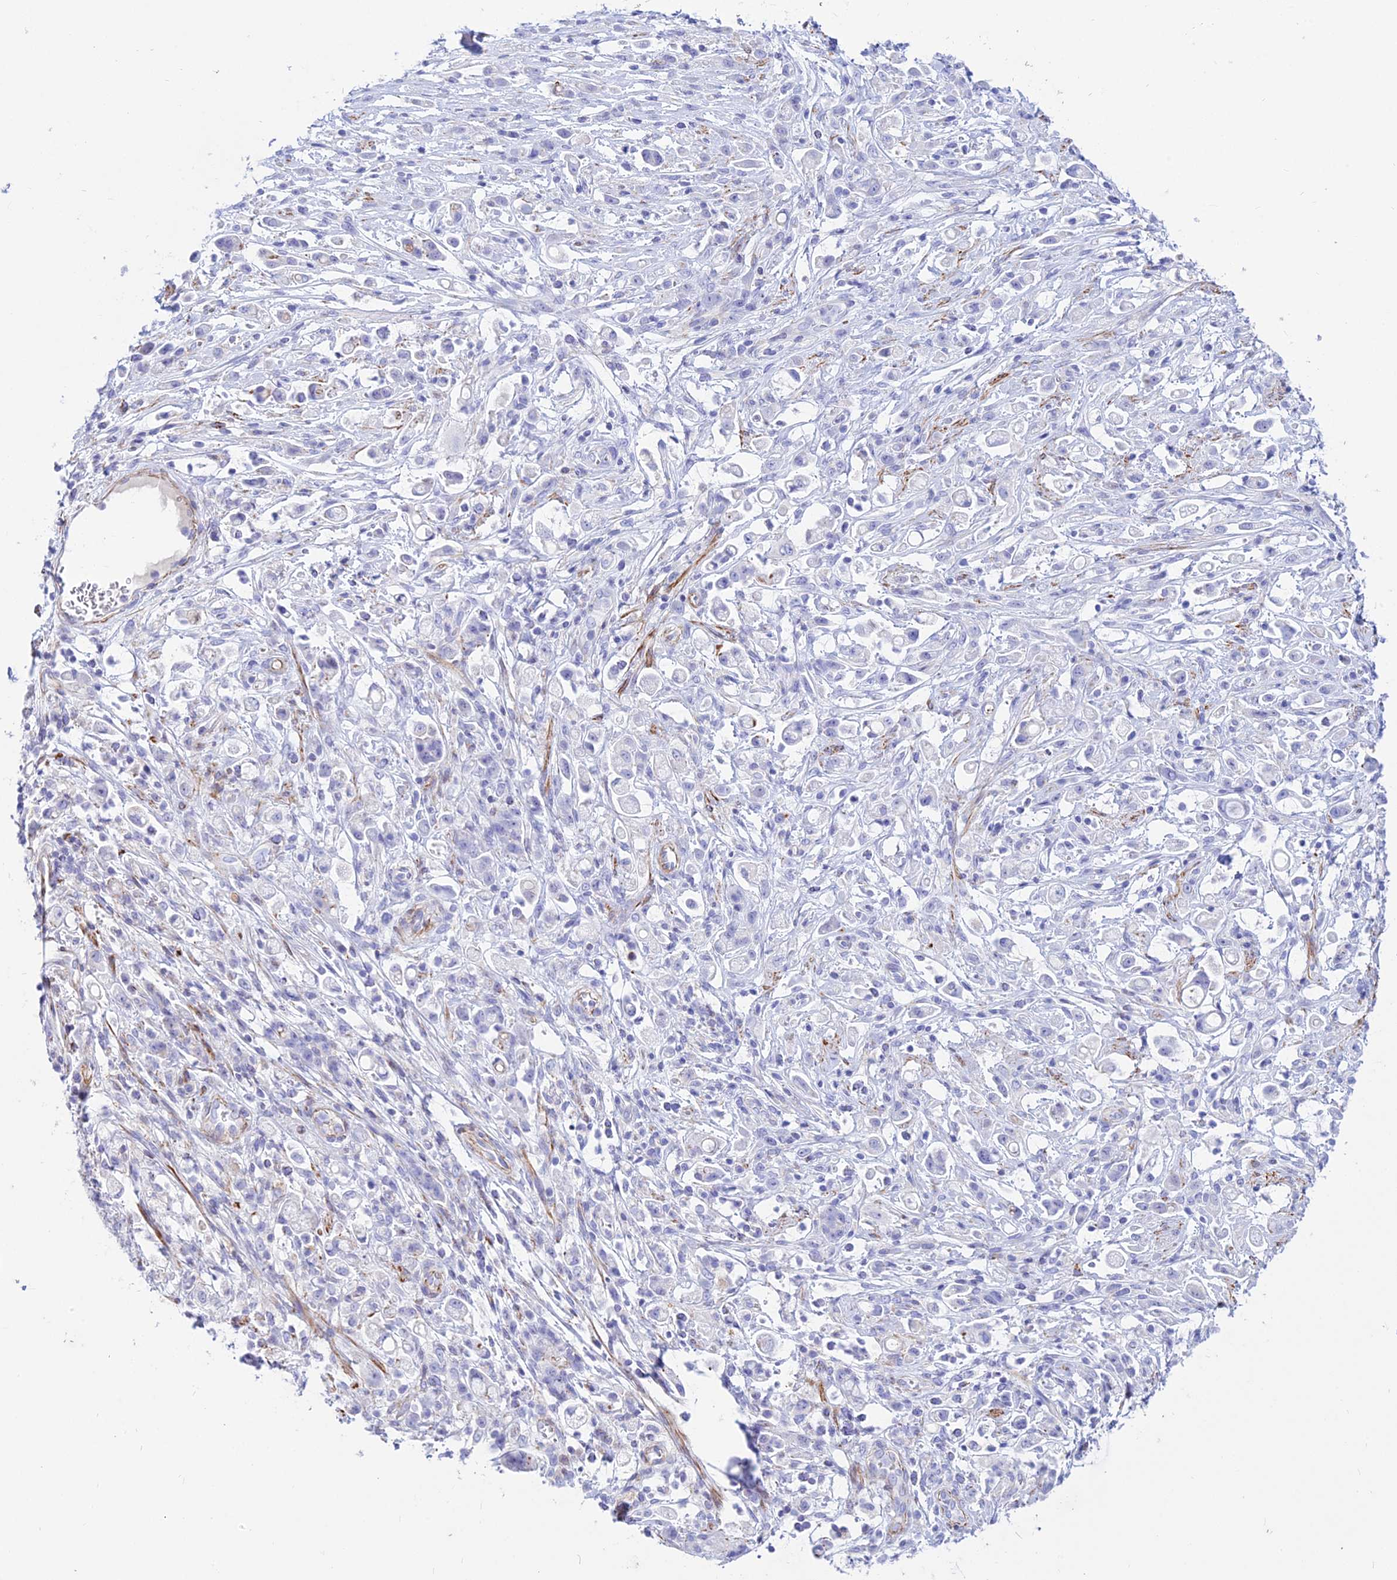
{"staining": {"intensity": "negative", "quantity": "none", "location": "none"}, "tissue": "stomach cancer", "cell_type": "Tumor cells", "image_type": "cancer", "snomed": [{"axis": "morphology", "description": "Adenocarcinoma, NOS"}, {"axis": "topography", "description": "Stomach"}], "caption": "Photomicrograph shows no protein staining in tumor cells of adenocarcinoma (stomach) tissue. (Stains: DAB (3,3'-diaminobenzidine) immunohistochemistry (IHC) with hematoxylin counter stain, Microscopy: brightfield microscopy at high magnification).", "gene": "DLX1", "patient": {"sex": "female", "age": 60}}